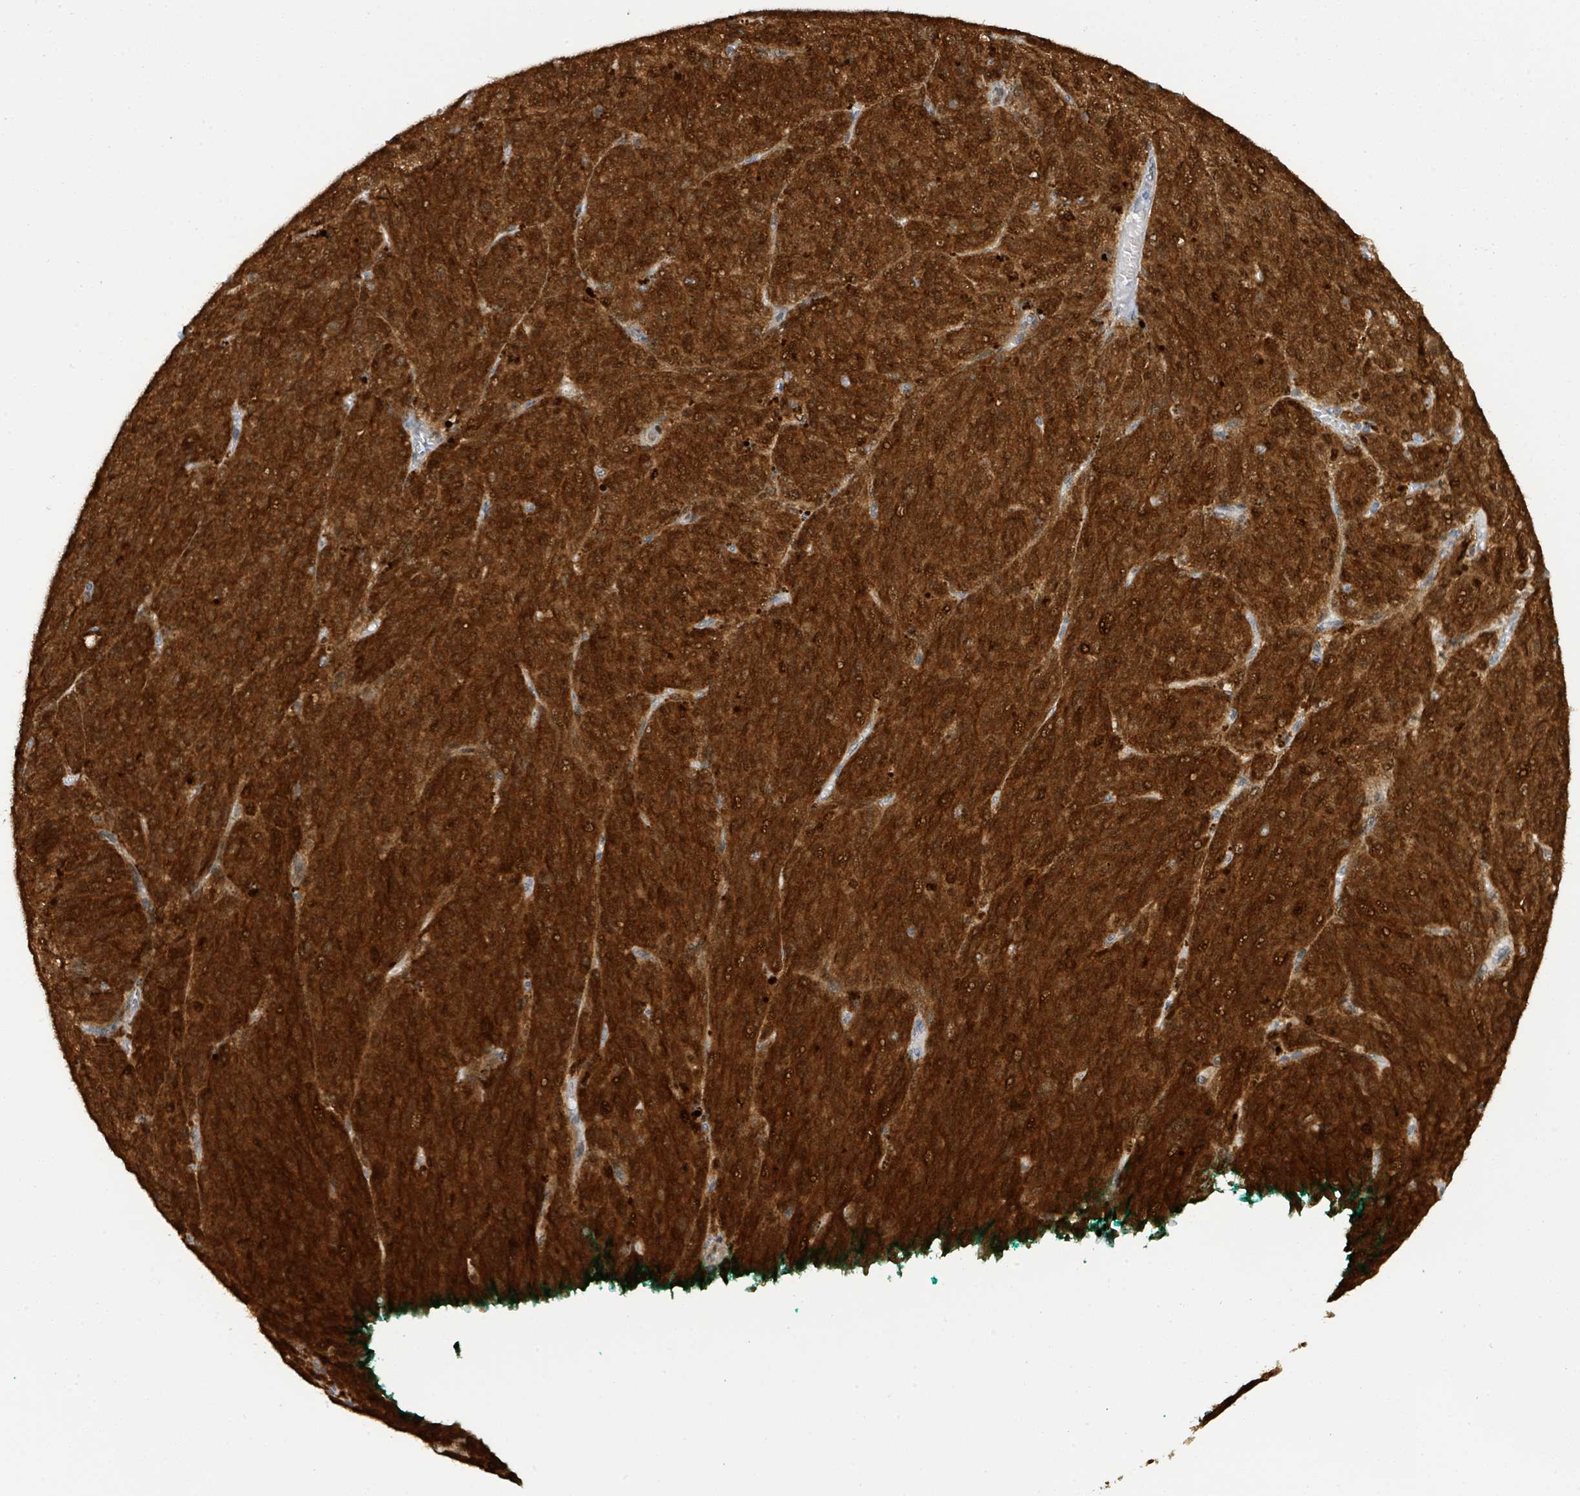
{"staining": {"intensity": "strong", "quantity": ">75%", "location": "cytoplasmic/membranous,nuclear"}, "tissue": "melanoma", "cell_type": "Tumor cells", "image_type": "cancer", "snomed": [{"axis": "morphology", "description": "Malignant melanoma, NOS"}, {"axis": "topography", "description": "Skin"}], "caption": "The immunohistochemical stain highlights strong cytoplasmic/membranous and nuclear expression in tumor cells of melanoma tissue.", "gene": "PSMB7", "patient": {"sex": "female", "age": 52}}